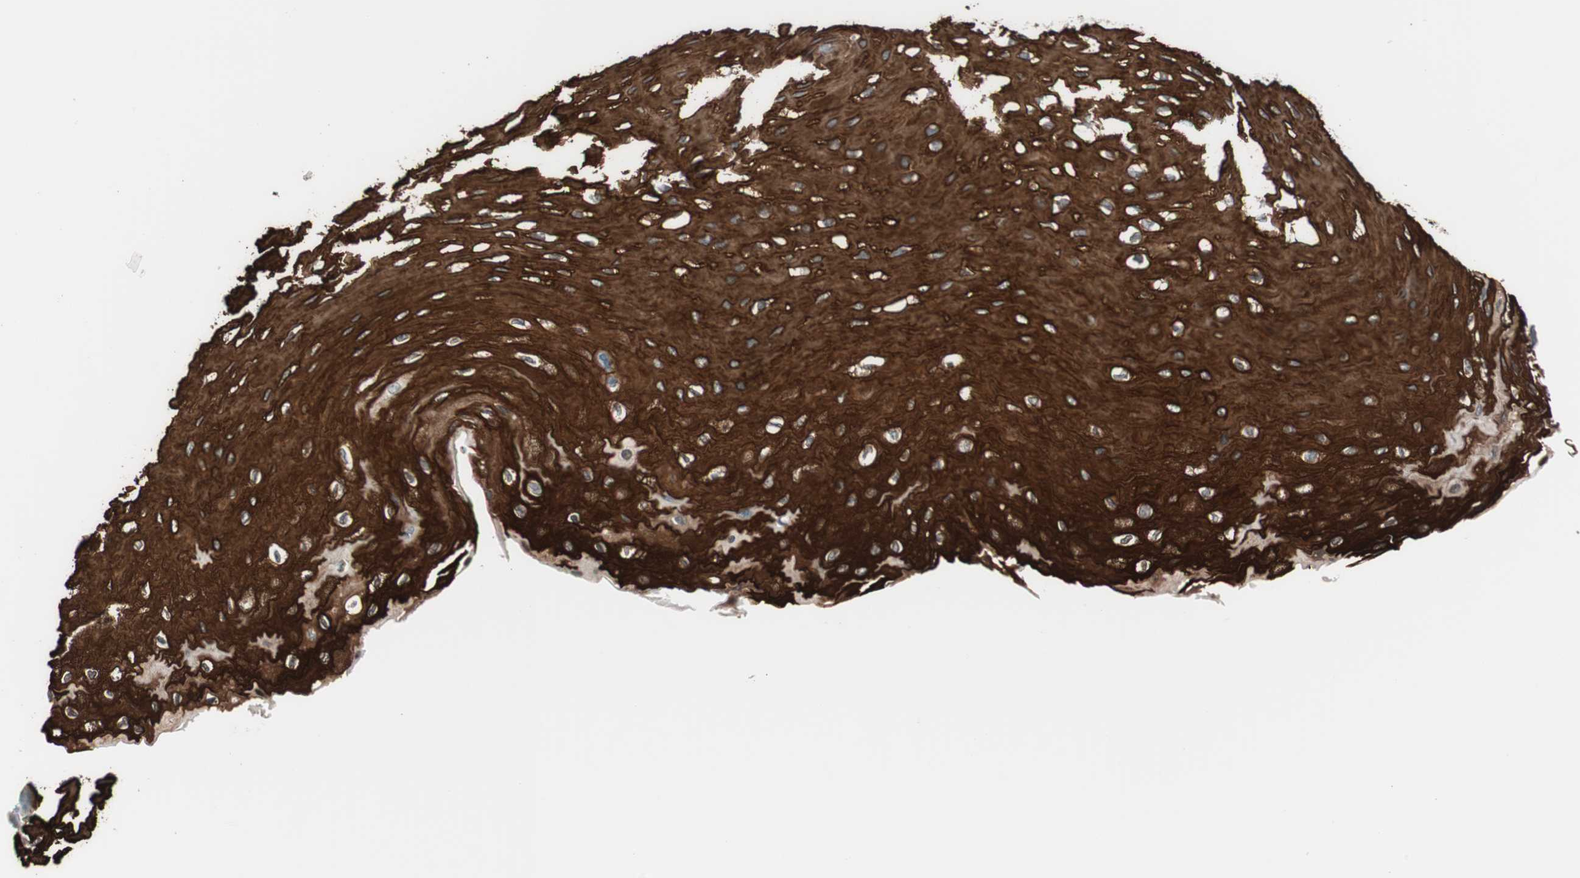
{"staining": {"intensity": "strong", "quantity": "25%-75%", "location": "cytoplasmic/membranous"}, "tissue": "esophagus", "cell_type": "Squamous epithelial cells", "image_type": "normal", "snomed": [{"axis": "morphology", "description": "Normal tissue, NOS"}, {"axis": "topography", "description": "Esophagus"}], "caption": "A brown stain highlights strong cytoplasmic/membranous staining of a protein in squamous epithelial cells of normal human esophagus.", "gene": "CLEC4D", "patient": {"sex": "female", "age": 72}}